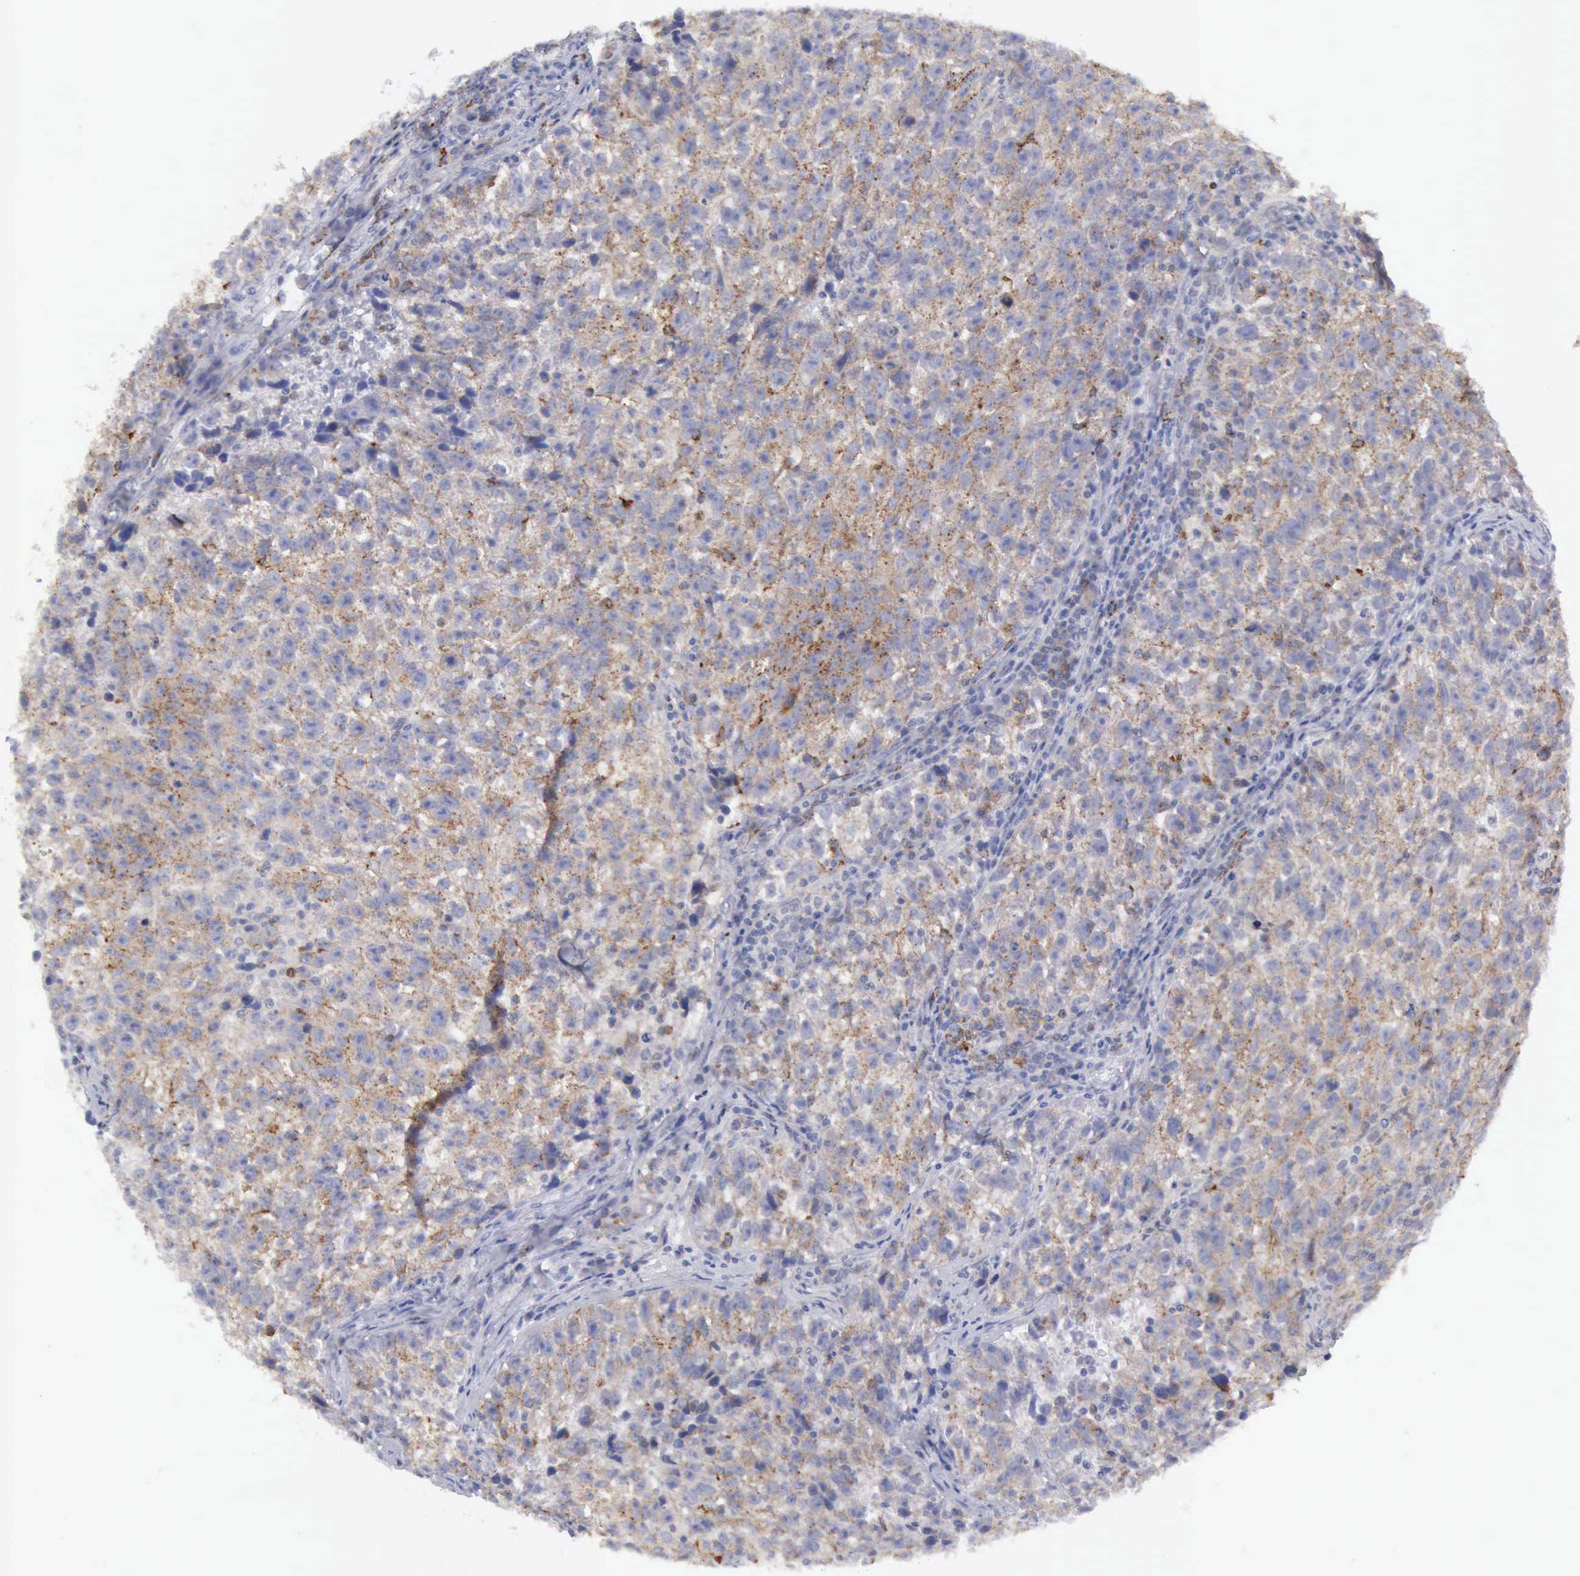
{"staining": {"intensity": "negative", "quantity": "none", "location": "none"}, "tissue": "testis cancer", "cell_type": "Tumor cells", "image_type": "cancer", "snomed": [{"axis": "morphology", "description": "Seminoma, NOS"}, {"axis": "topography", "description": "Testis"}], "caption": "A high-resolution histopathology image shows immunohistochemistry (IHC) staining of seminoma (testis), which exhibits no significant expression in tumor cells. (DAB IHC, high magnification).", "gene": "TFRC", "patient": {"sex": "male", "age": 38}}